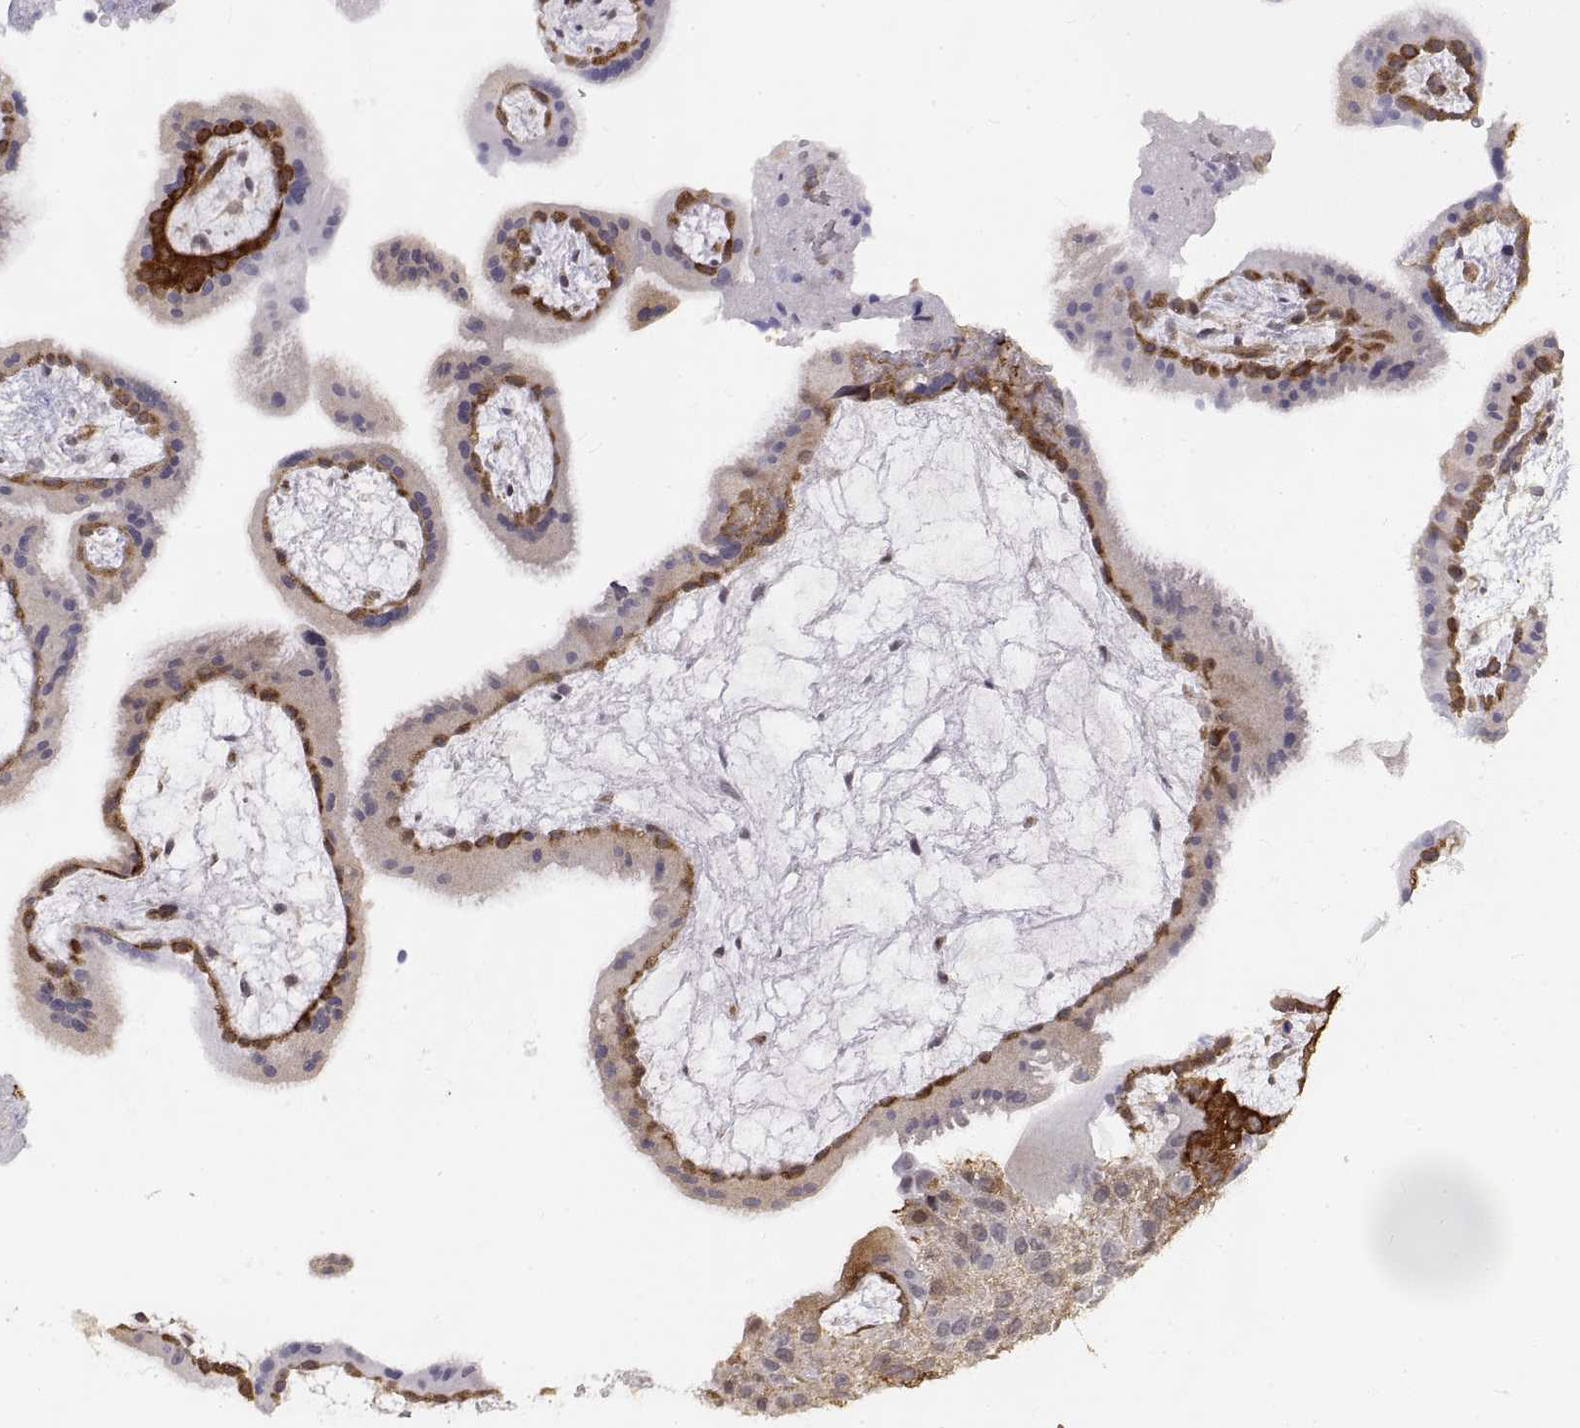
{"staining": {"intensity": "weak", "quantity": ">75%", "location": "cytoplasmic/membranous"}, "tissue": "placenta", "cell_type": "Decidual cells", "image_type": "normal", "snomed": [{"axis": "morphology", "description": "Normal tissue, NOS"}, {"axis": "topography", "description": "Placenta"}], "caption": "Protein staining by immunohistochemistry (IHC) reveals weak cytoplasmic/membranous positivity in approximately >75% of decidual cells in benign placenta.", "gene": "HSP90AB1", "patient": {"sex": "female", "age": 19}}